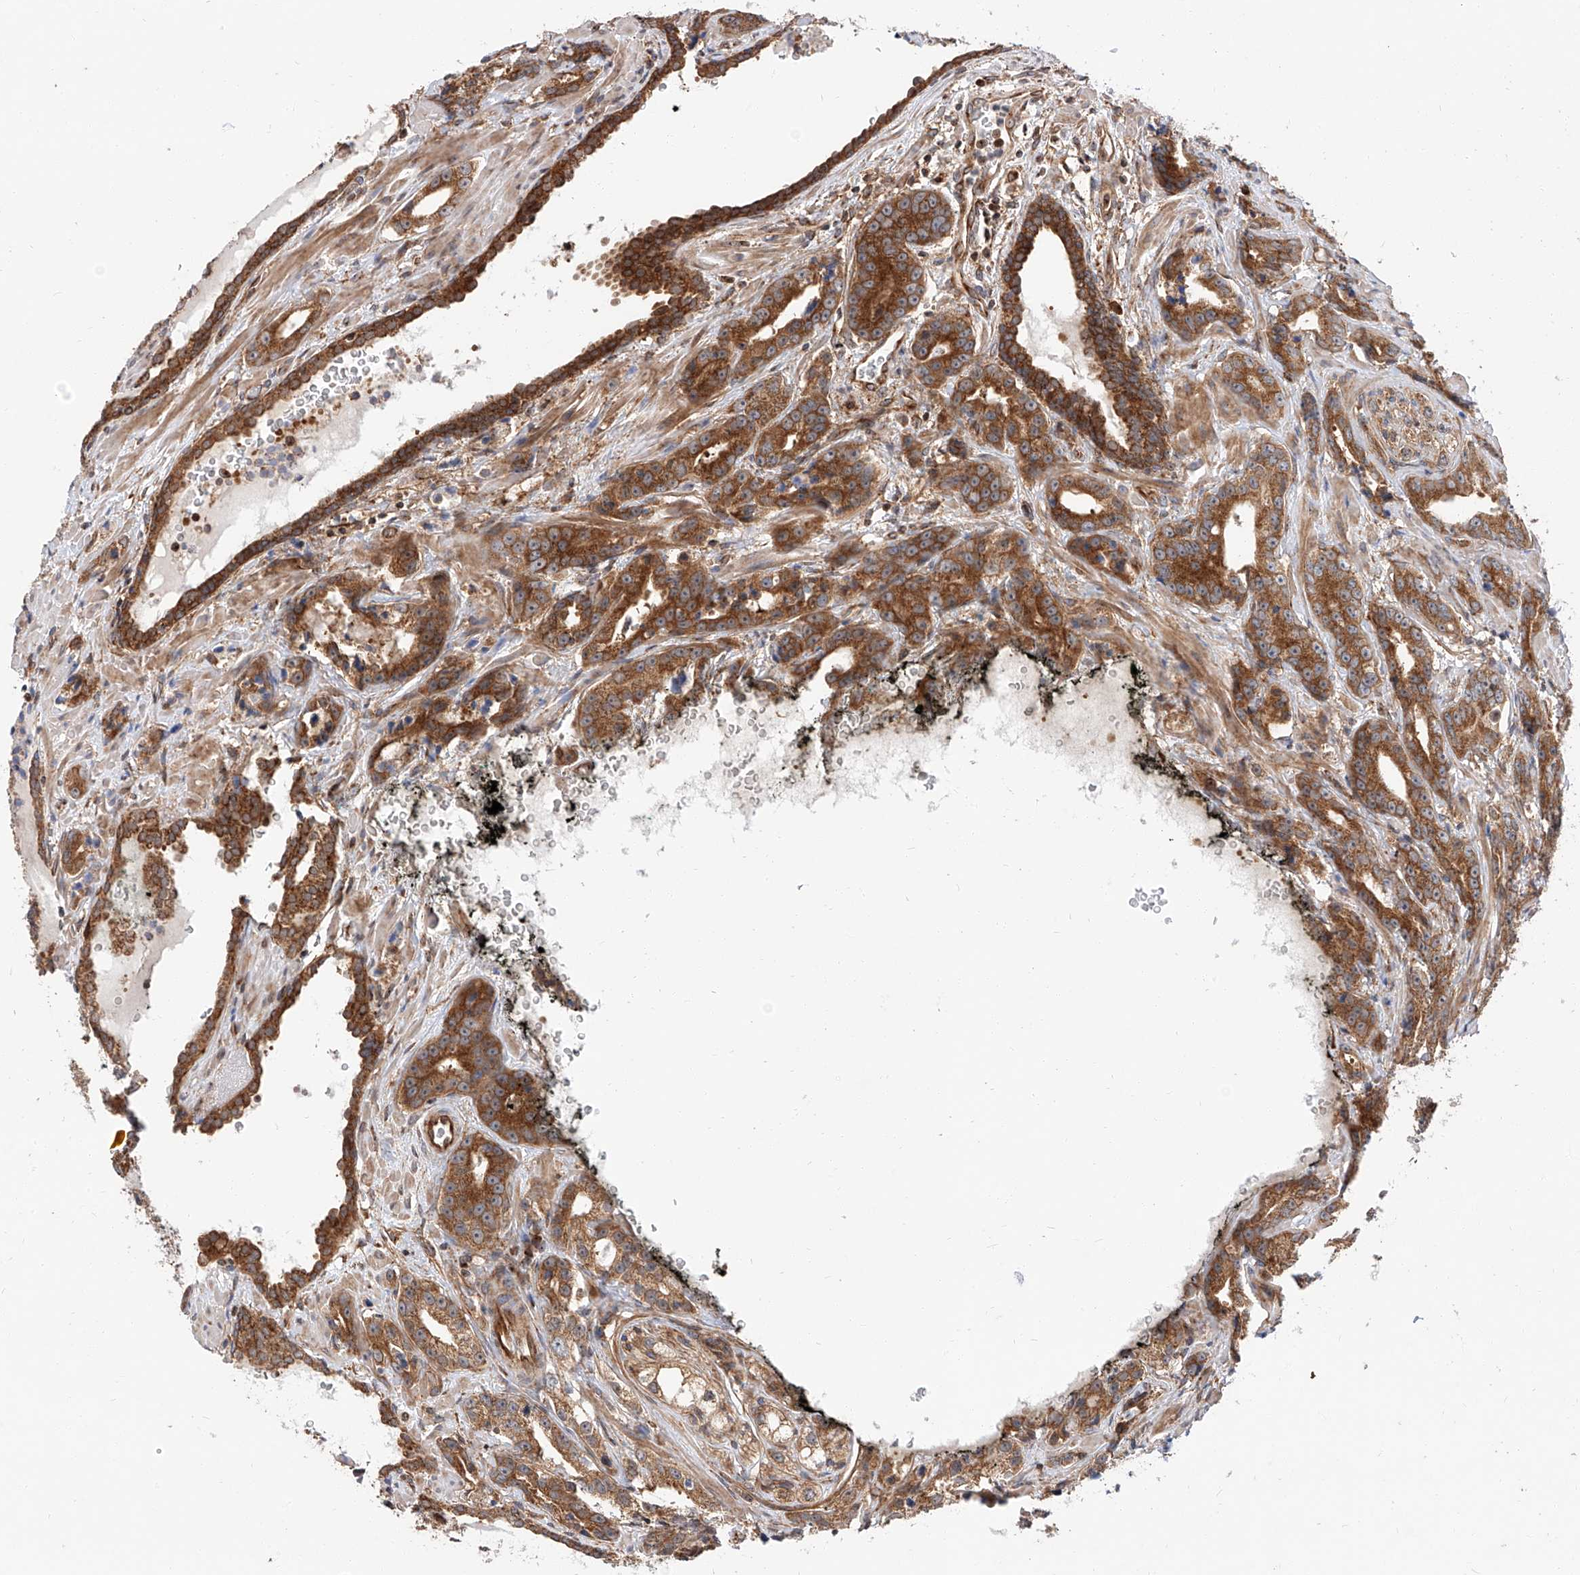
{"staining": {"intensity": "strong", "quantity": ">75%", "location": "cytoplasmic/membranous"}, "tissue": "prostate cancer", "cell_type": "Tumor cells", "image_type": "cancer", "snomed": [{"axis": "morphology", "description": "Adenocarcinoma, High grade"}, {"axis": "topography", "description": "Prostate"}], "caption": "This image displays prostate cancer stained with immunohistochemistry to label a protein in brown. The cytoplasmic/membranous of tumor cells show strong positivity for the protein. Nuclei are counter-stained blue.", "gene": "ISCA2", "patient": {"sex": "male", "age": 62}}